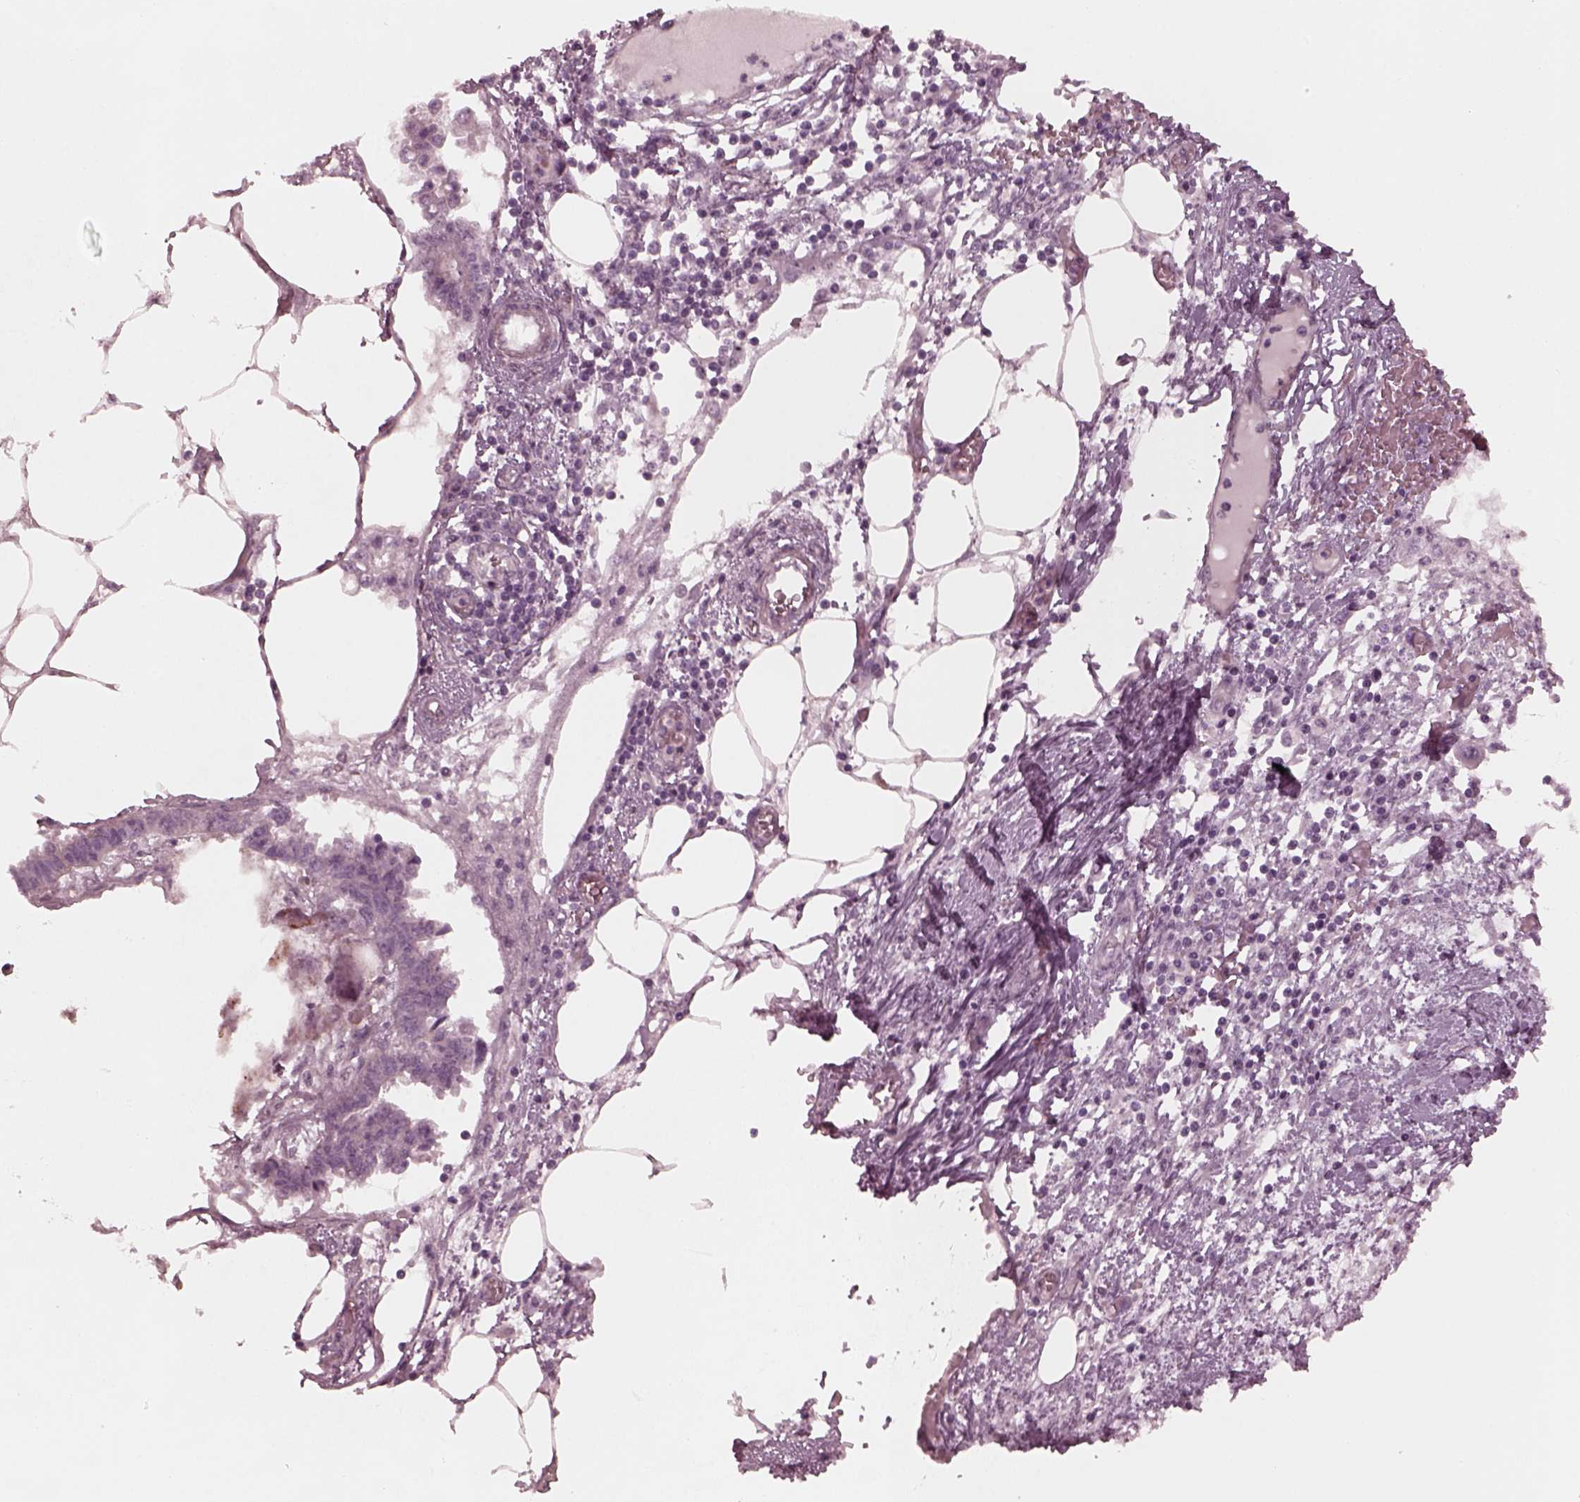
{"staining": {"intensity": "negative", "quantity": "none", "location": "none"}, "tissue": "endometrial cancer", "cell_type": "Tumor cells", "image_type": "cancer", "snomed": [{"axis": "morphology", "description": "Adenocarcinoma, NOS"}, {"axis": "morphology", "description": "Adenocarcinoma, metastatic, NOS"}, {"axis": "topography", "description": "Adipose tissue"}, {"axis": "topography", "description": "Endometrium"}], "caption": "Tumor cells show no significant staining in endometrial adenocarcinoma. (Stains: DAB immunohistochemistry (IHC) with hematoxylin counter stain, Microscopy: brightfield microscopy at high magnification).", "gene": "KIF6", "patient": {"sex": "female", "age": 67}}